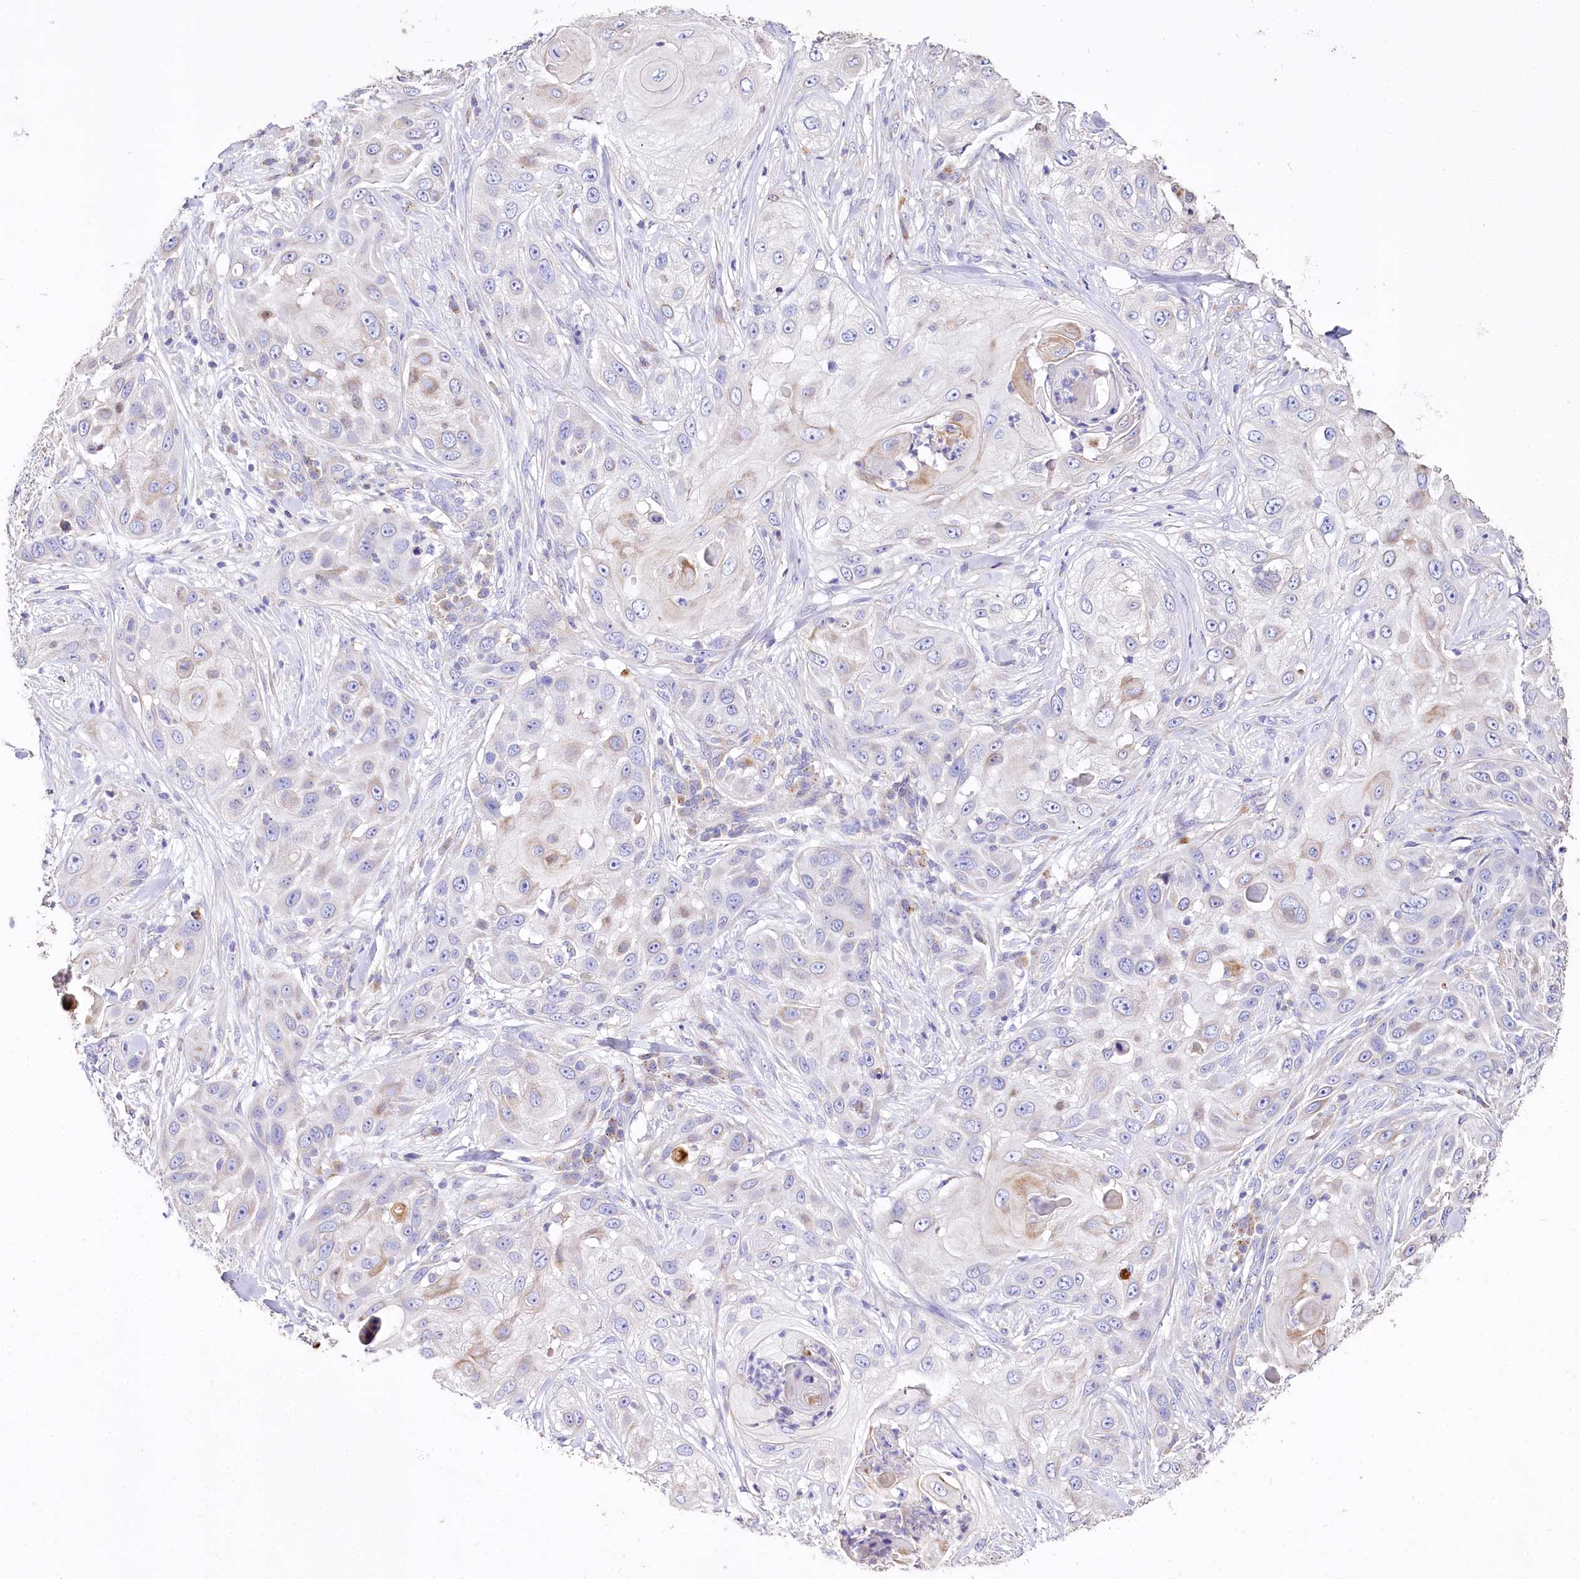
{"staining": {"intensity": "weak", "quantity": "<25%", "location": "cytoplasmic/membranous"}, "tissue": "skin cancer", "cell_type": "Tumor cells", "image_type": "cancer", "snomed": [{"axis": "morphology", "description": "Squamous cell carcinoma, NOS"}, {"axis": "topography", "description": "Skin"}], "caption": "There is no significant expression in tumor cells of squamous cell carcinoma (skin).", "gene": "PTER", "patient": {"sex": "female", "age": 44}}